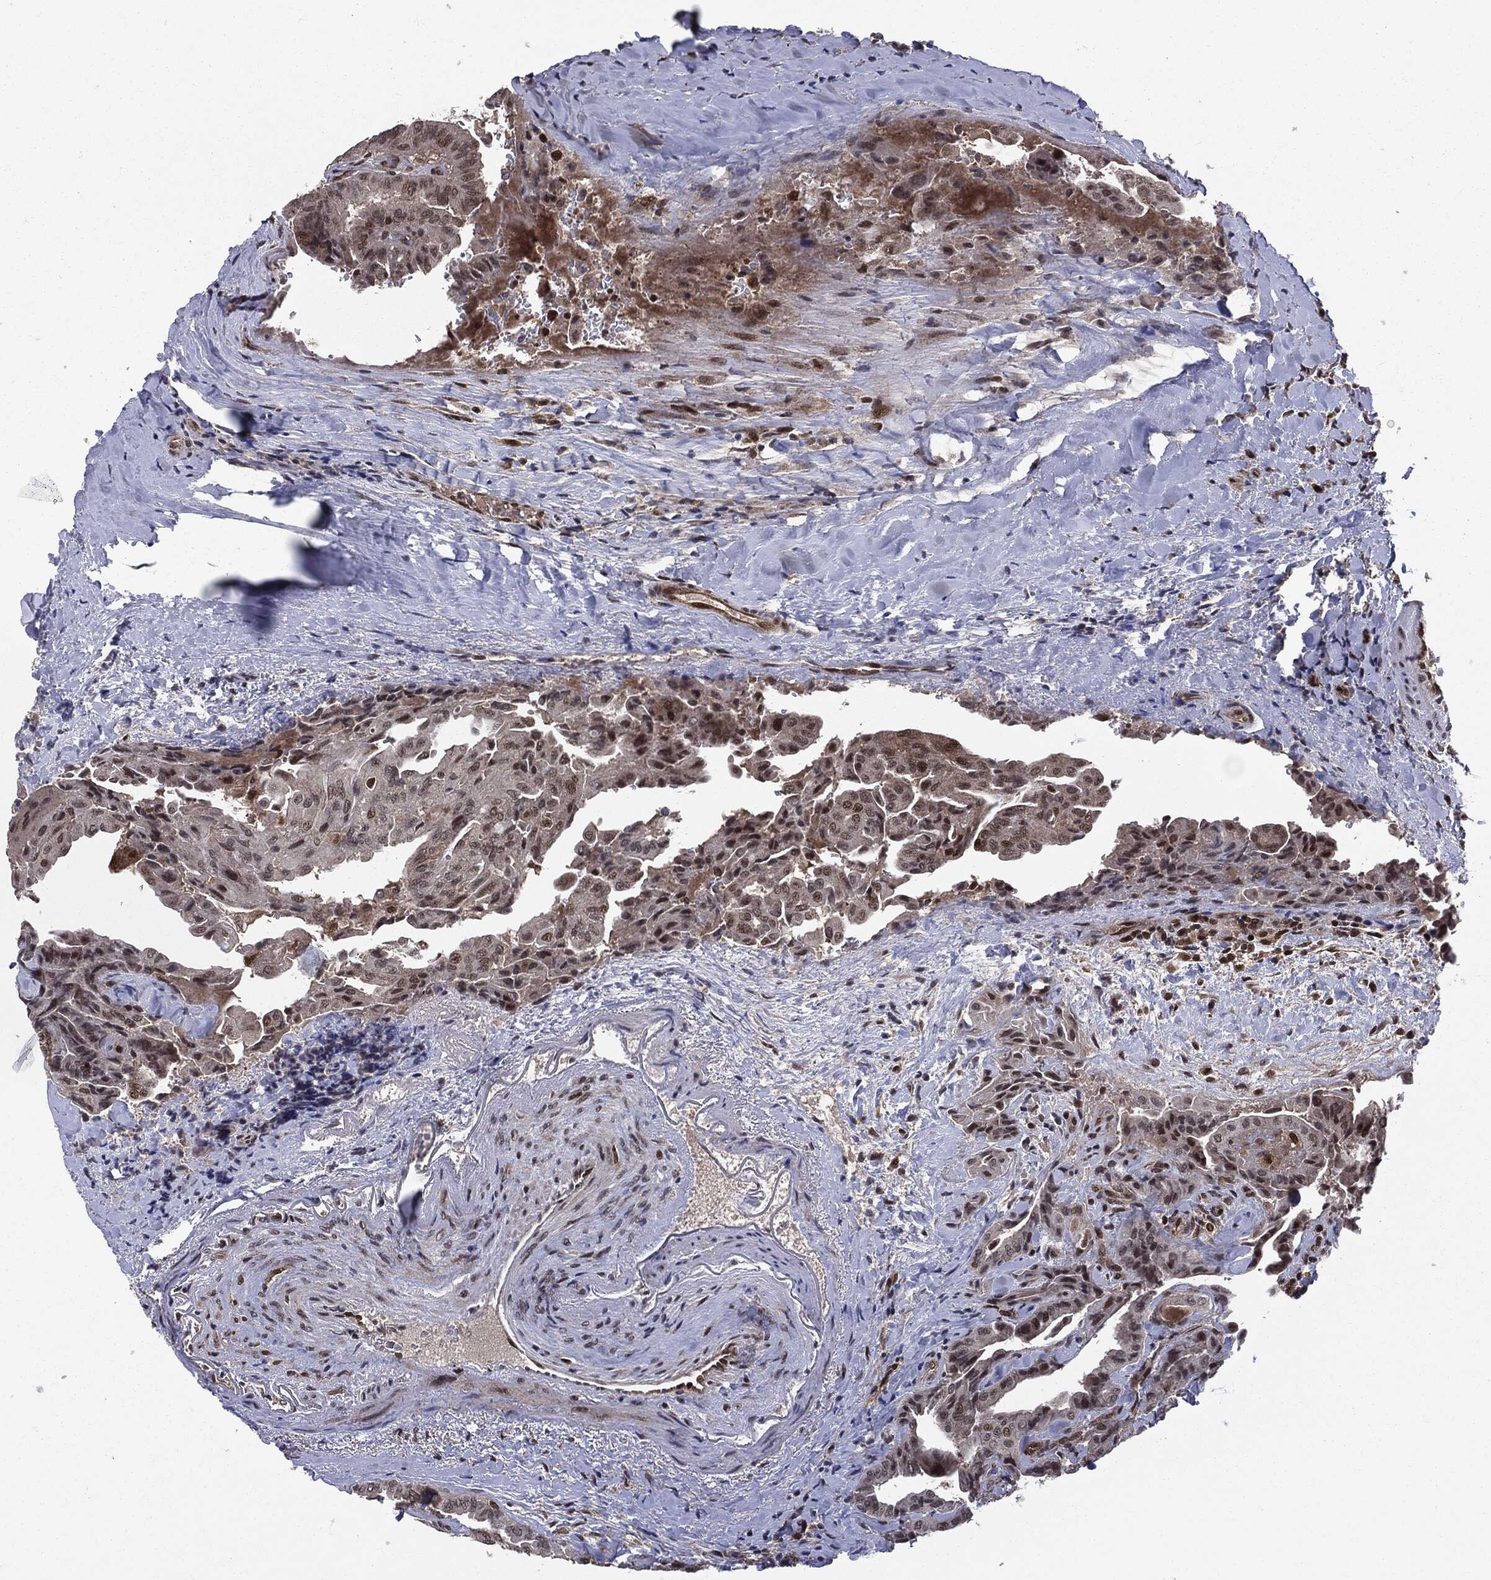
{"staining": {"intensity": "weak", "quantity": "25%-75%", "location": "cytoplasmic/membranous,nuclear"}, "tissue": "thyroid cancer", "cell_type": "Tumor cells", "image_type": "cancer", "snomed": [{"axis": "morphology", "description": "Papillary adenocarcinoma, NOS"}, {"axis": "topography", "description": "Thyroid gland"}], "caption": "An IHC photomicrograph of neoplastic tissue is shown. Protein staining in brown shows weak cytoplasmic/membranous and nuclear positivity in papillary adenocarcinoma (thyroid) within tumor cells.", "gene": "PTPA", "patient": {"sex": "female", "age": 68}}